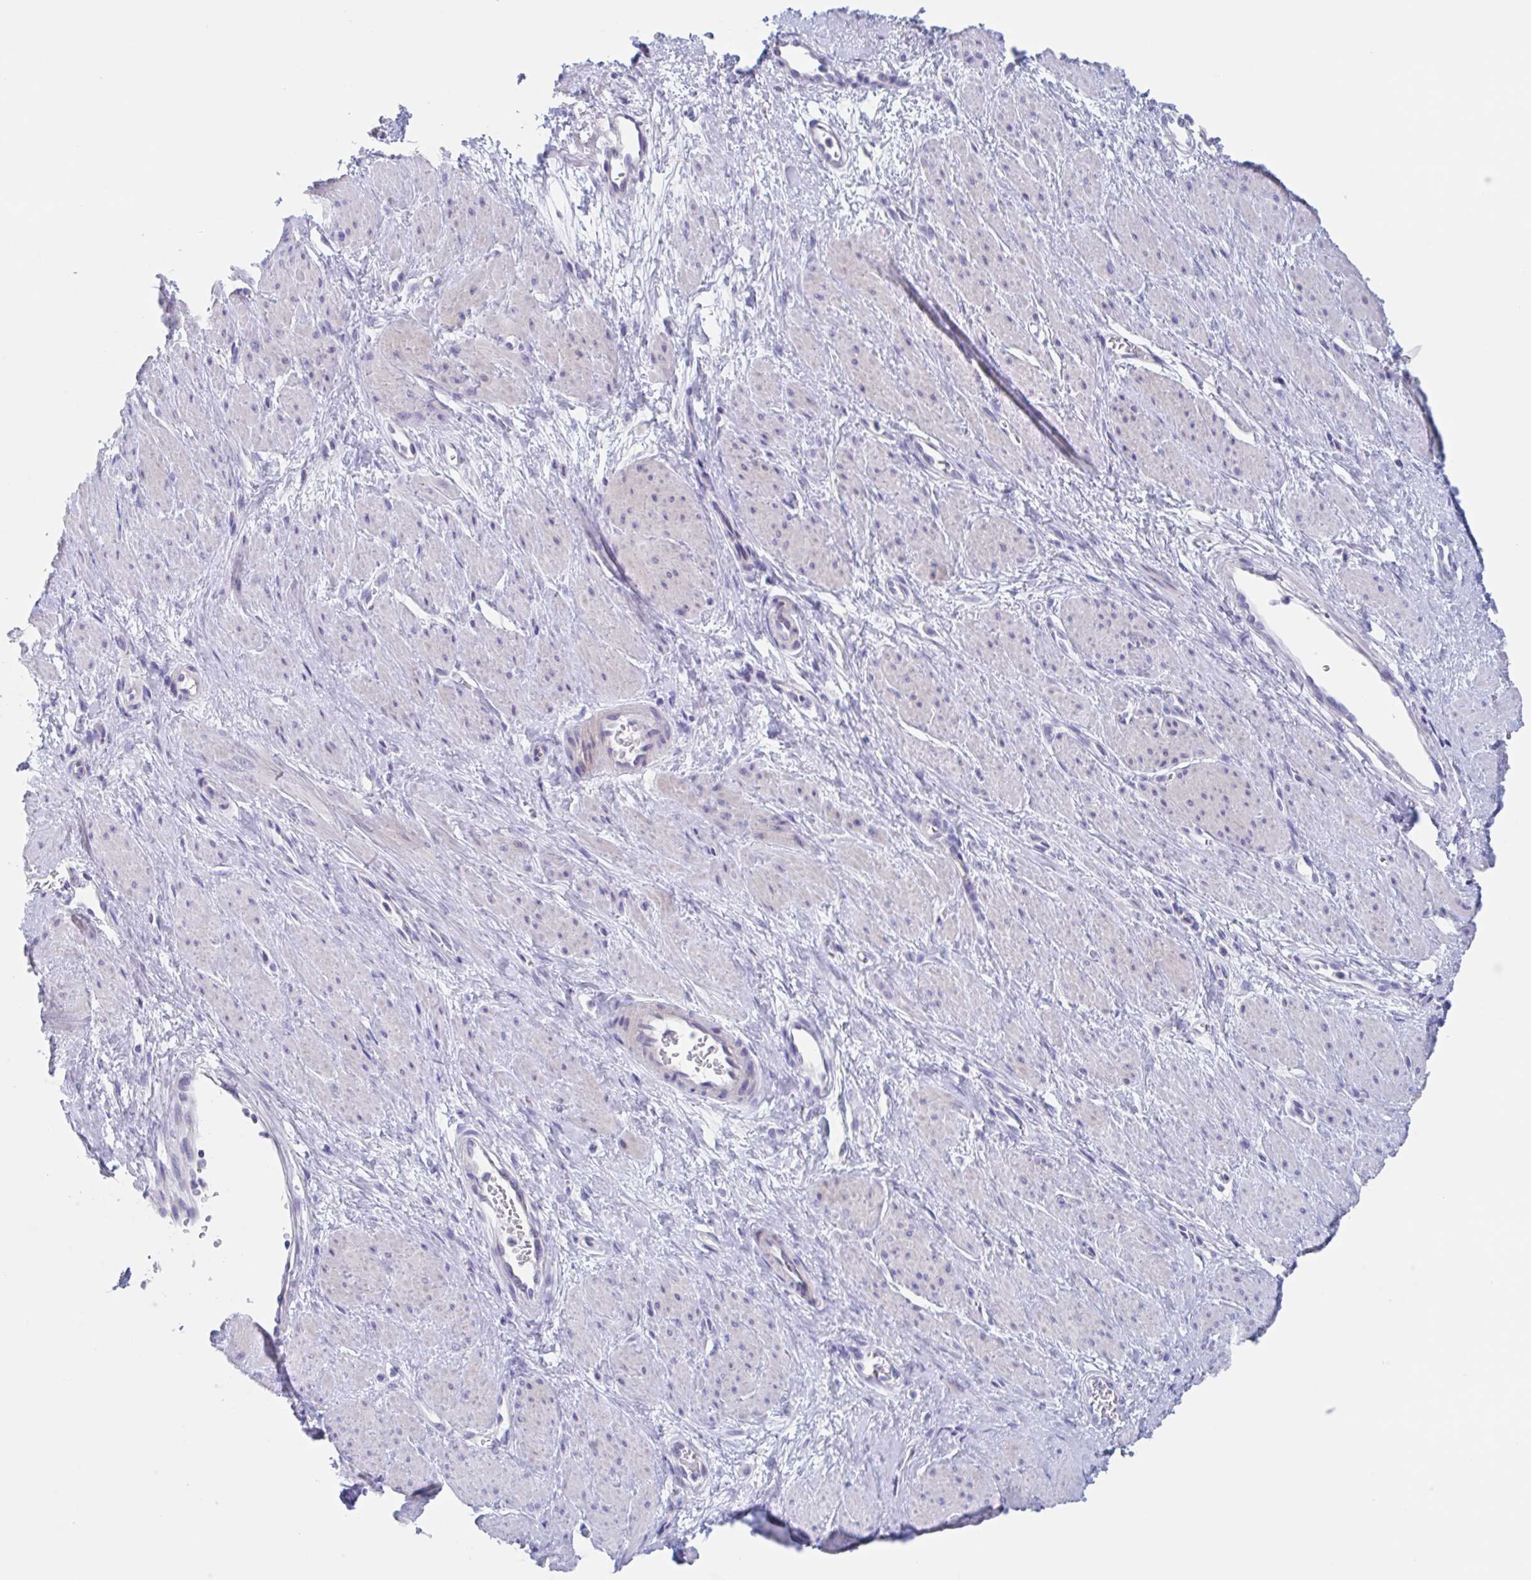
{"staining": {"intensity": "negative", "quantity": "none", "location": "none"}, "tissue": "smooth muscle", "cell_type": "Smooth muscle cells", "image_type": "normal", "snomed": [{"axis": "morphology", "description": "Normal tissue, NOS"}, {"axis": "topography", "description": "Smooth muscle"}, {"axis": "topography", "description": "Uterus"}], "caption": "Immunohistochemistry (IHC) of unremarkable human smooth muscle shows no expression in smooth muscle cells. (Stains: DAB immunohistochemistry (IHC) with hematoxylin counter stain, Microscopy: brightfield microscopy at high magnification).", "gene": "NOXRED1", "patient": {"sex": "female", "age": 39}}